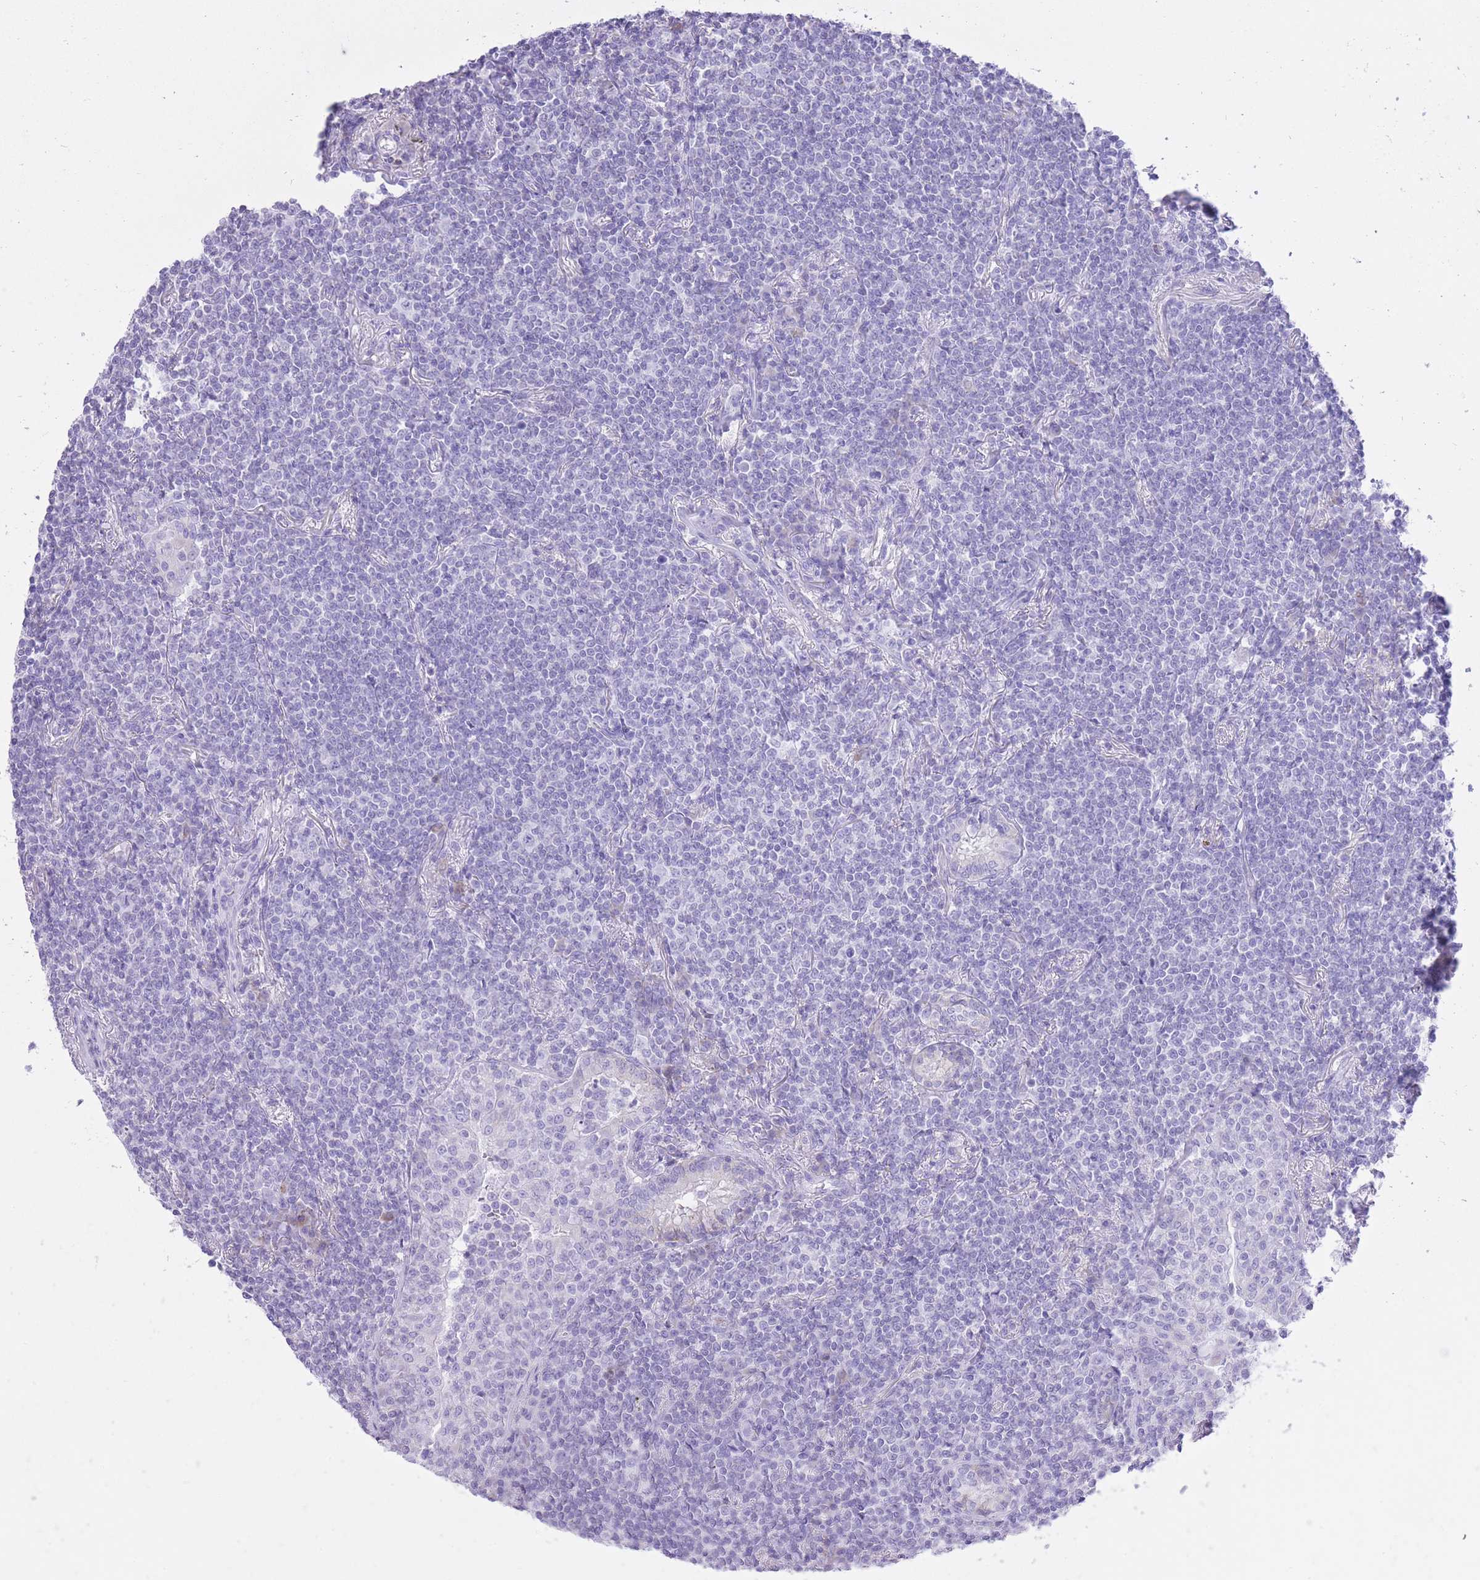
{"staining": {"intensity": "negative", "quantity": "none", "location": "none"}, "tissue": "lymphoma", "cell_type": "Tumor cells", "image_type": "cancer", "snomed": [{"axis": "morphology", "description": "Malignant lymphoma, non-Hodgkin's type, Low grade"}, {"axis": "topography", "description": "Lung"}], "caption": "An immunohistochemistry micrograph of lymphoma is shown. There is no staining in tumor cells of lymphoma. The staining is performed using DAB brown chromogen with nuclei counter-stained in using hematoxylin.", "gene": "SLC4A4", "patient": {"sex": "female", "age": 71}}